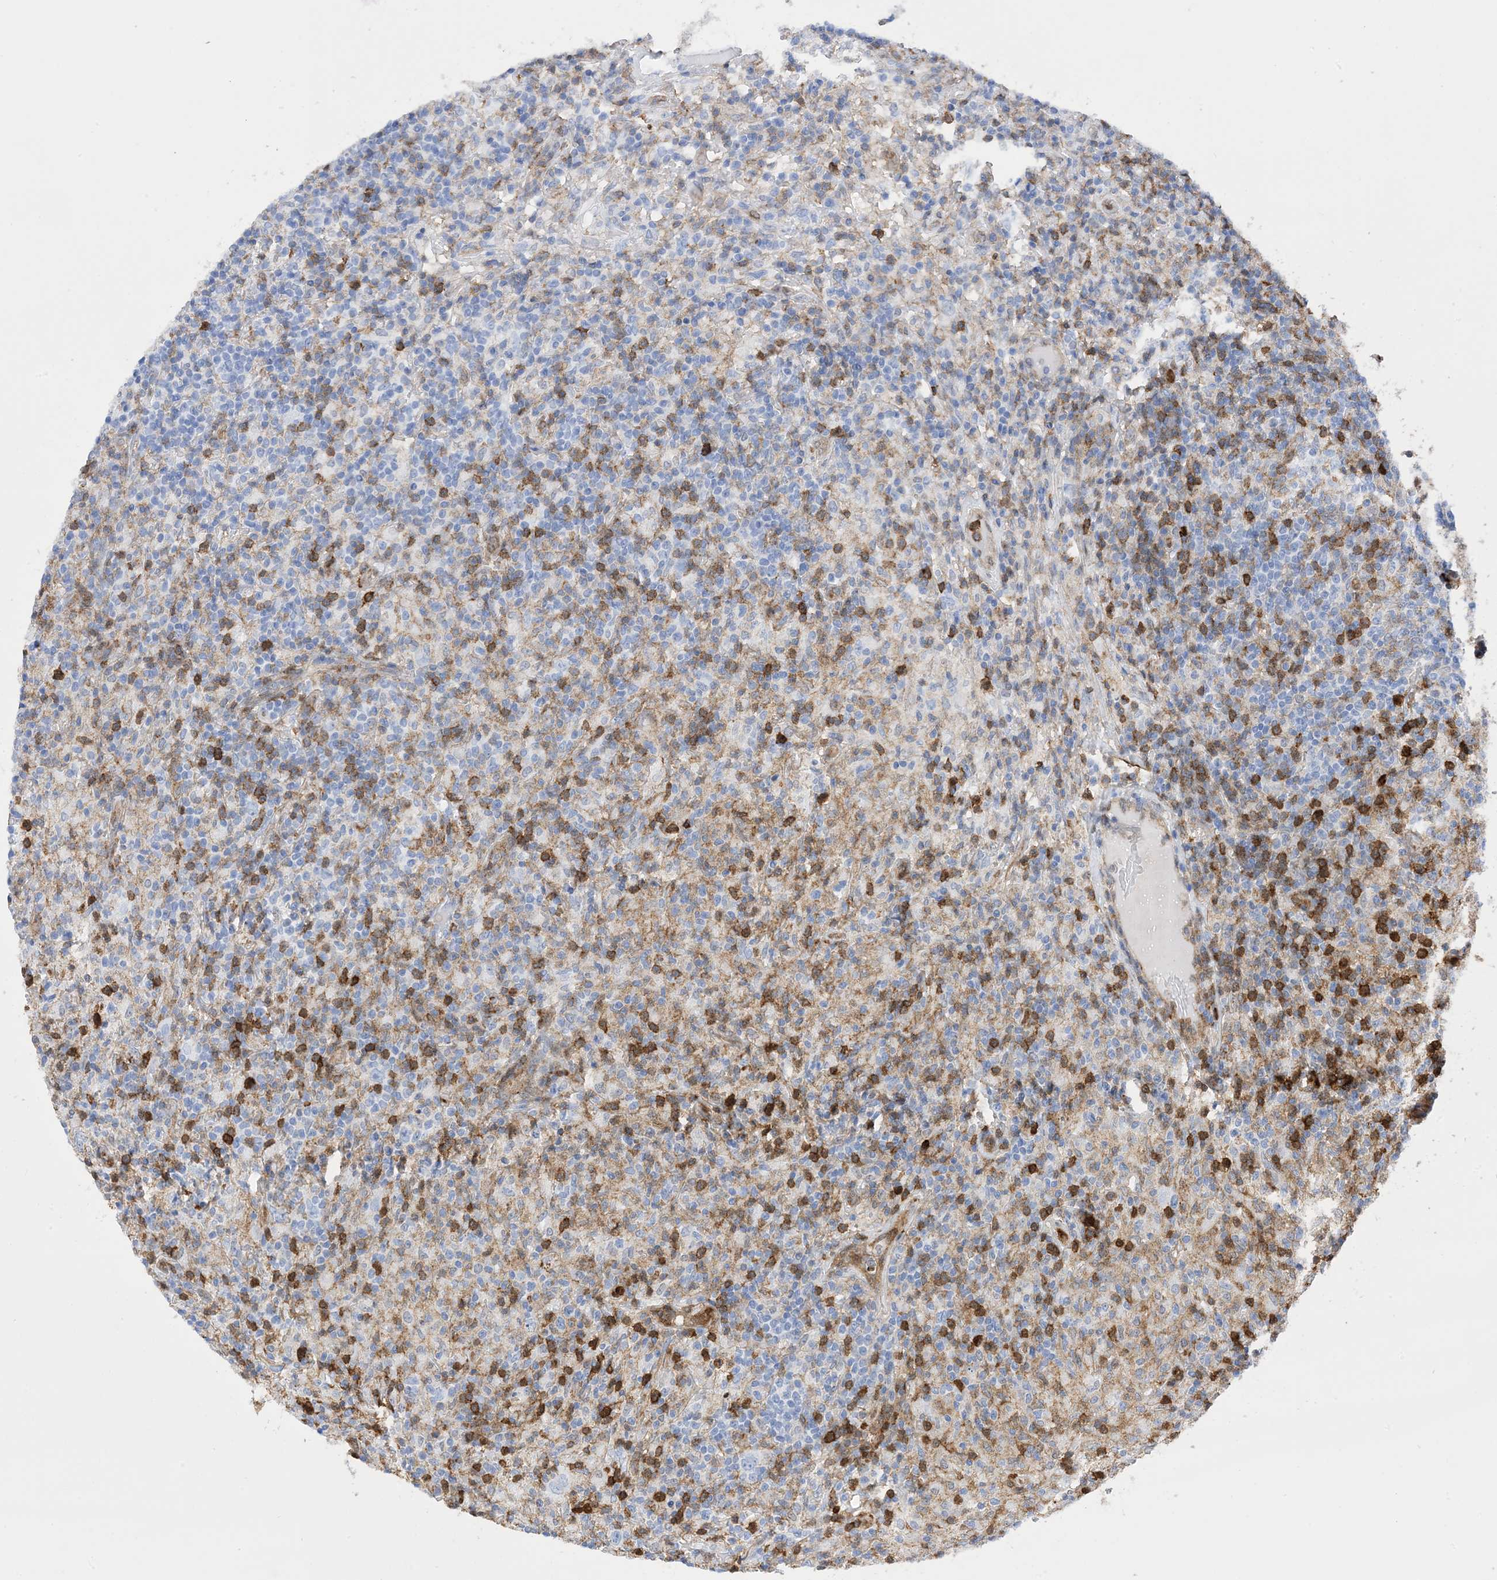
{"staining": {"intensity": "negative", "quantity": "none", "location": "none"}, "tissue": "lymphoma", "cell_type": "Tumor cells", "image_type": "cancer", "snomed": [{"axis": "morphology", "description": "Hodgkin's disease, NOS"}, {"axis": "topography", "description": "Lymph node"}], "caption": "The micrograph shows no staining of tumor cells in lymphoma. The staining is performed using DAB brown chromogen with nuclei counter-stained in using hematoxylin.", "gene": "ANXA1", "patient": {"sex": "male", "age": 70}}